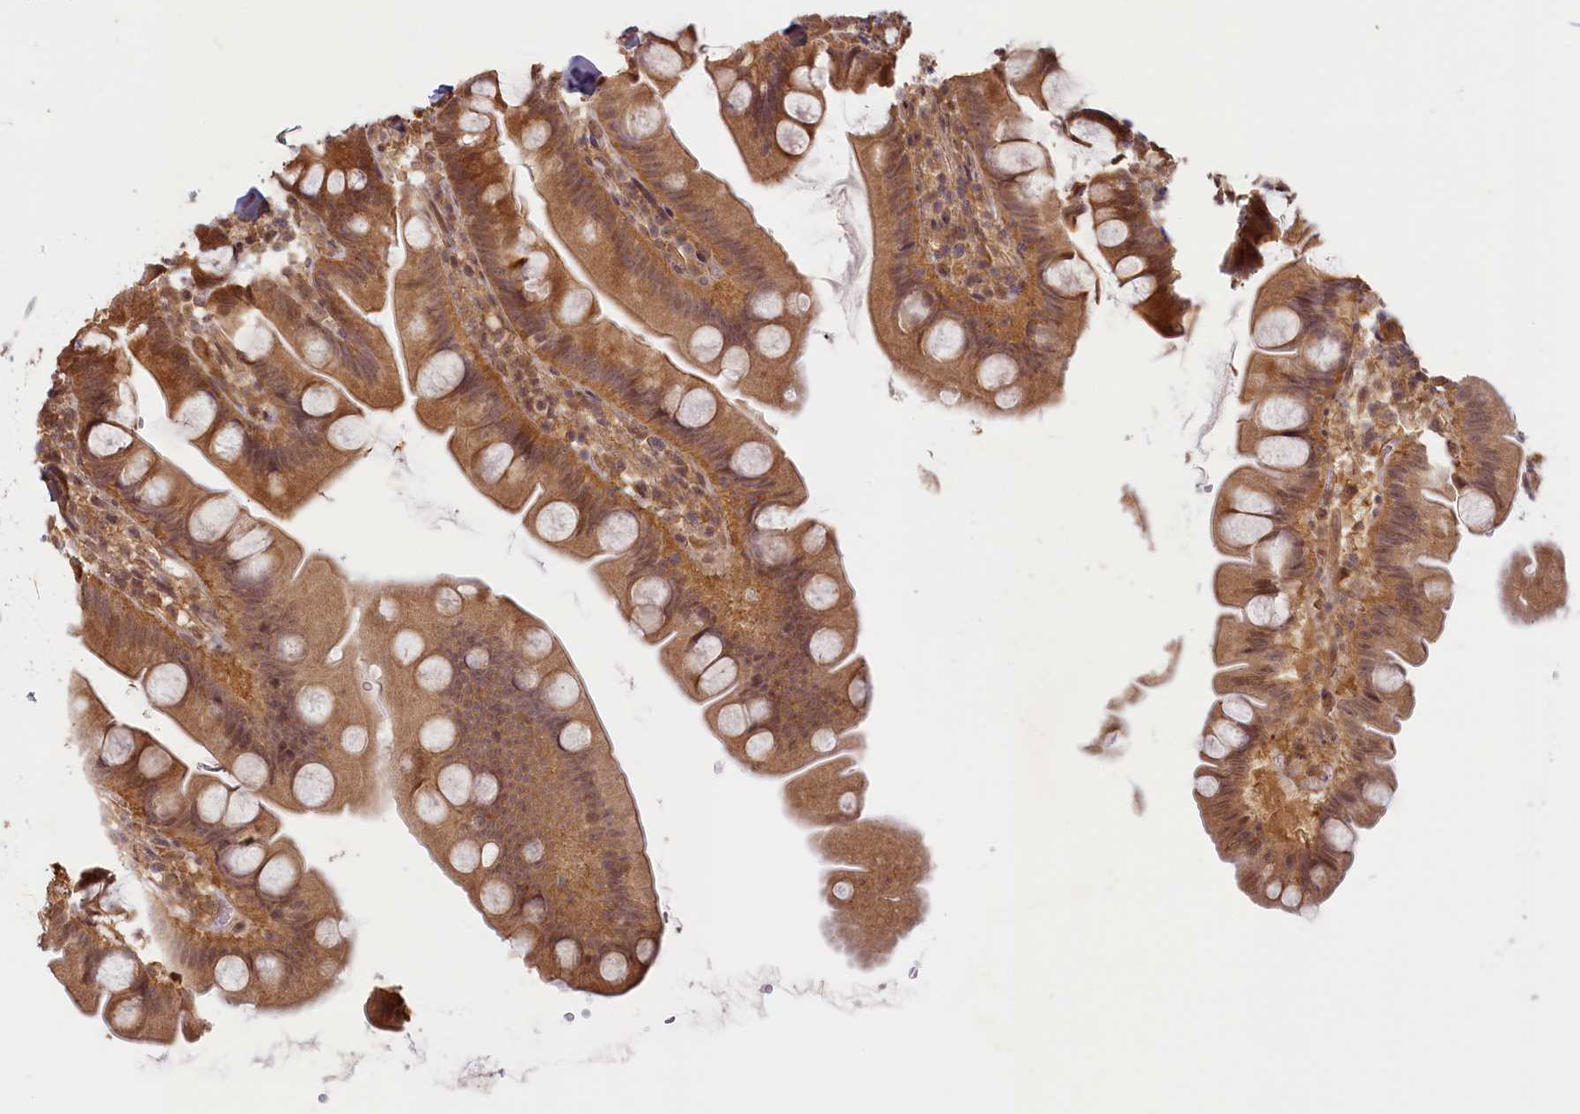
{"staining": {"intensity": "moderate", "quantity": ">75%", "location": "cytoplasmic/membranous,nuclear"}, "tissue": "small intestine", "cell_type": "Glandular cells", "image_type": "normal", "snomed": [{"axis": "morphology", "description": "Normal tissue, NOS"}, {"axis": "topography", "description": "Small intestine"}], "caption": "Unremarkable small intestine was stained to show a protein in brown. There is medium levels of moderate cytoplasmic/membranous,nuclear expression in approximately >75% of glandular cells. (DAB (3,3'-diaminobenzidine) IHC, brown staining for protein, blue staining for nuclei).", "gene": "C19orf44", "patient": {"sex": "female", "age": 68}}